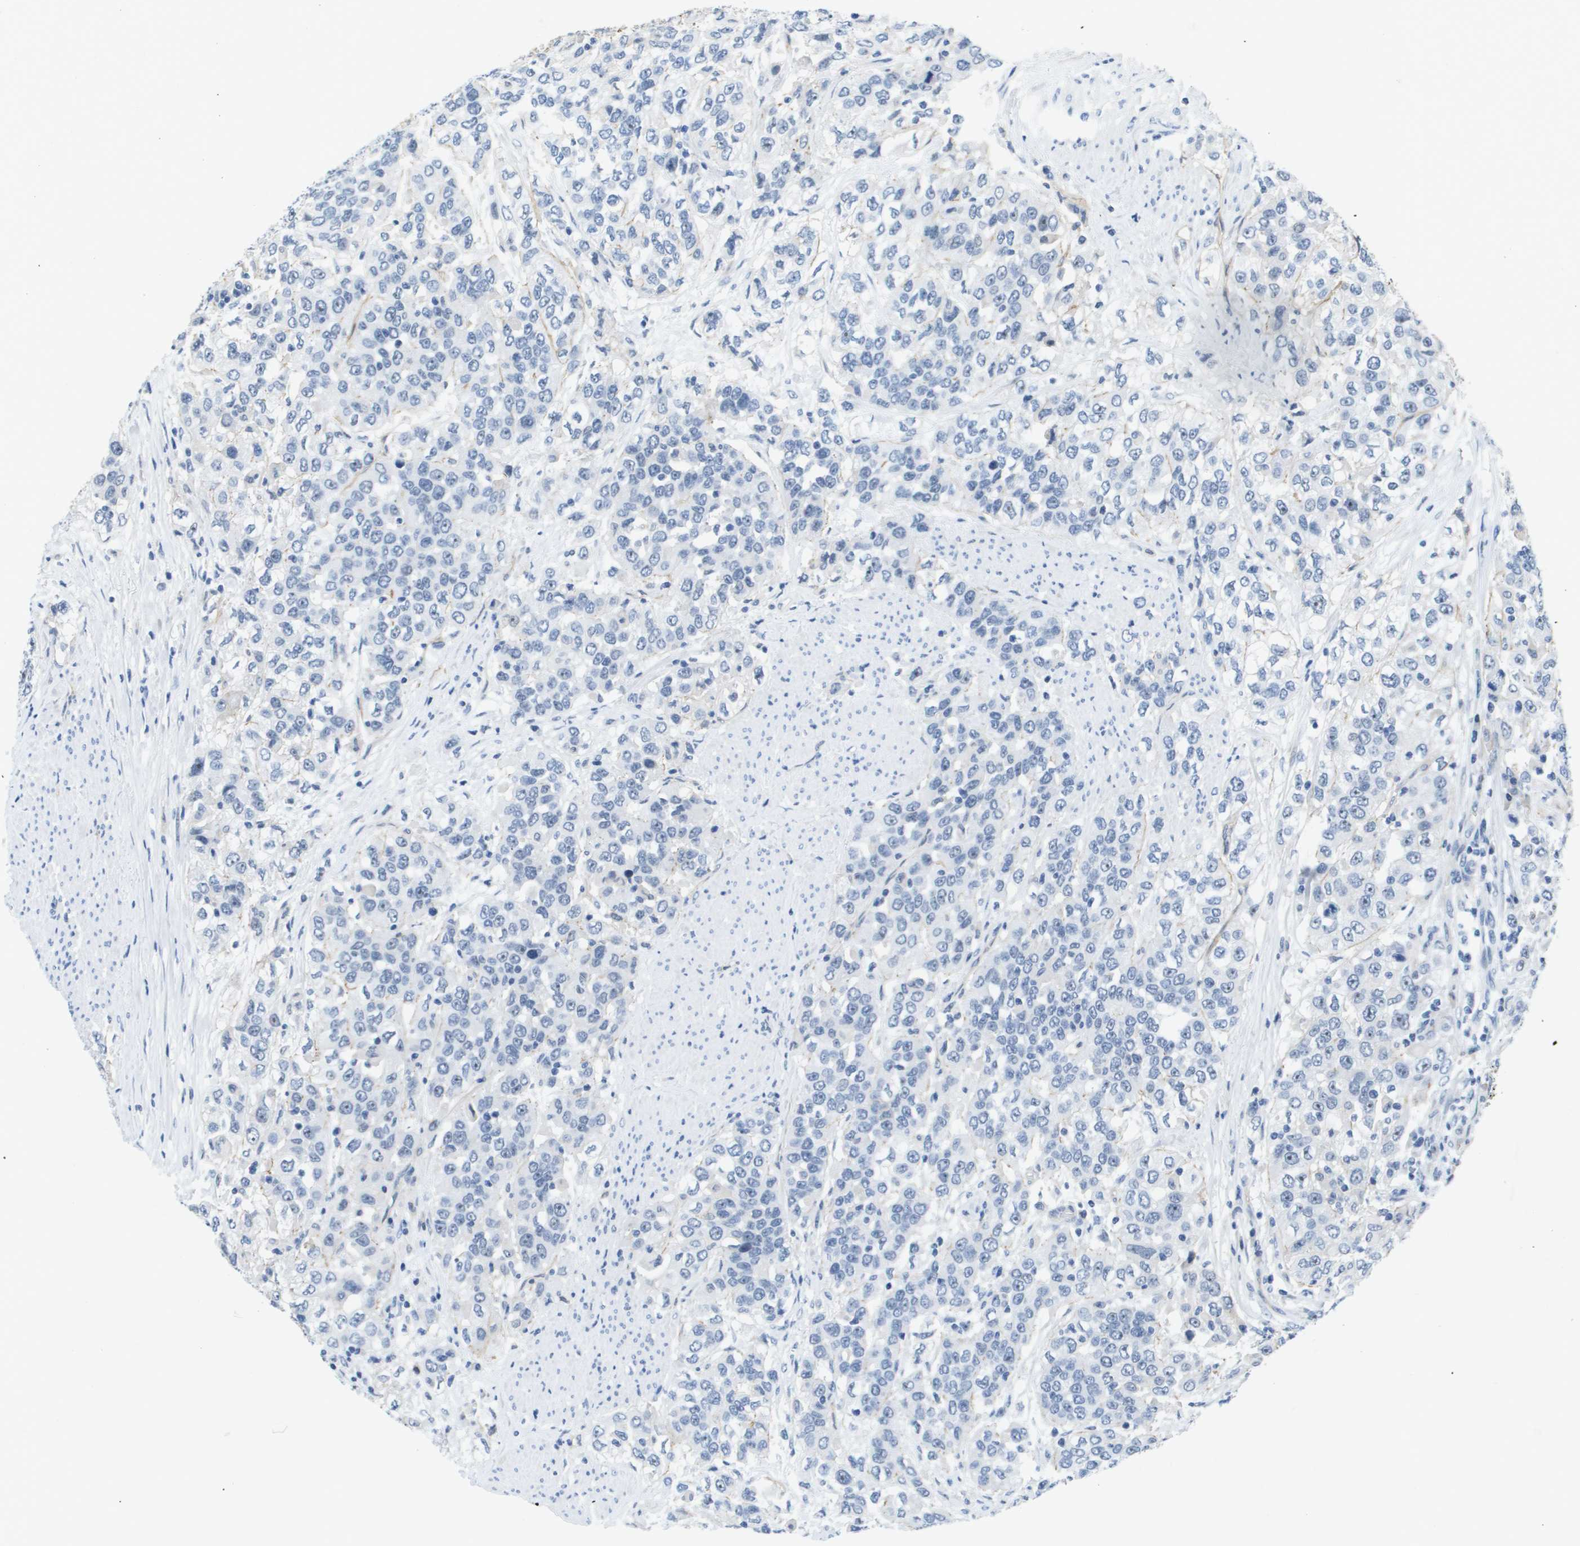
{"staining": {"intensity": "negative", "quantity": "none", "location": "none"}, "tissue": "urothelial cancer", "cell_type": "Tumor cells", "image_type": "cancer", "snomed": [{"axis": "morphology", "description": "Urothelial carcinoma, High grade"}, {"axis": "topography", "description": "Urinary bladder"}], "caption": "Protein analysis of urothelial carcinoma (high-grade) demonstrates no significant positivity in tumor cells. (DAB (3,3'-diaminobenzidine) immunohistochemistry, high magnification).", "gene": "ITGA6", "patient": {"sex": "female", "age": 80}}